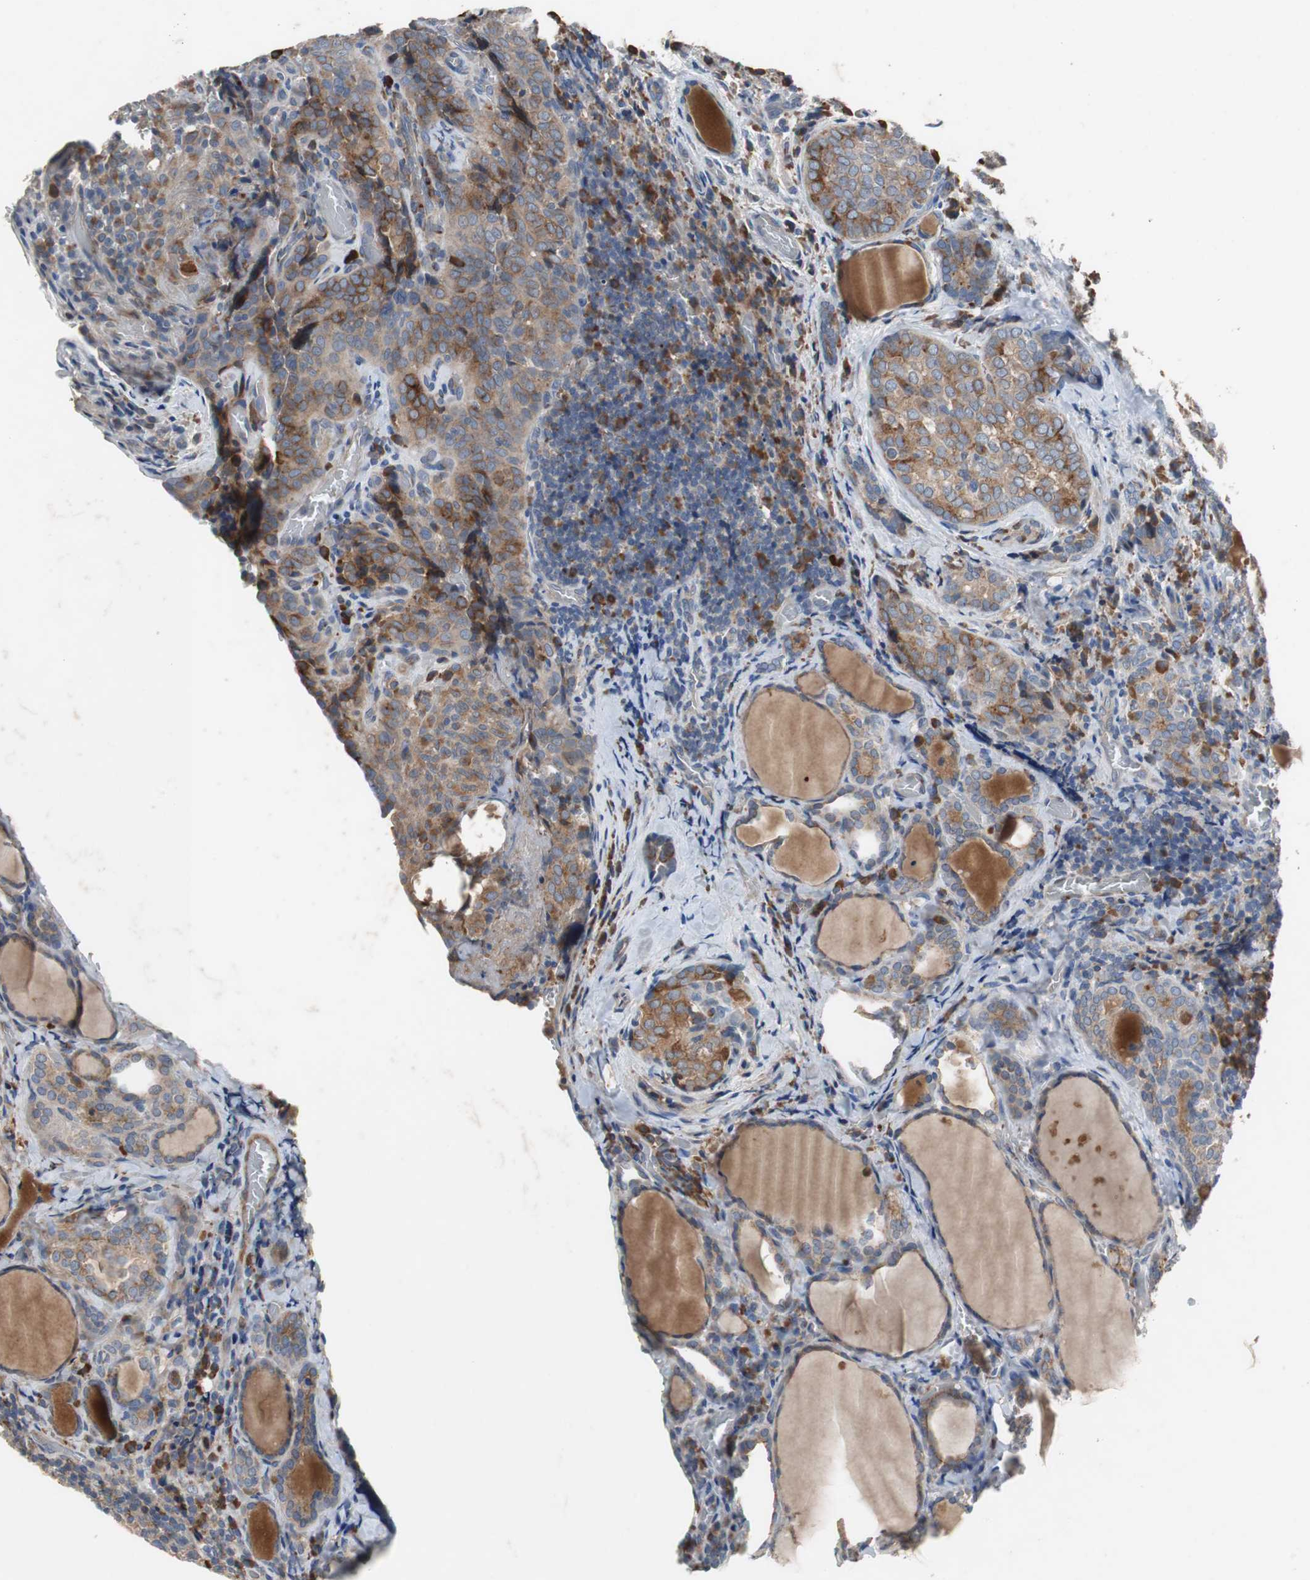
{"staining": {"intensity": "strong", "quantity": "25%-75%", "location": "cytoplasmic/membranous"}, "tissue": "thyroid cancer", "cell_type": "Tumor cells", "image_type": "cancer", "snomed": [{"axis": "morphology", "description": "Papillary adenocarcinoma, NOS"}, {"axis": "topography", "description": "Thyroid gland"}], "caption": "Human thyroid papillary adenocarcinoma stained for a protein (brown) reveals strong cytoplasmic/membranous positive positivity in approximately 25%-75% of tumor cells.", "gene": "SORT1", "patient": {"sex": "female", "age": 30}}